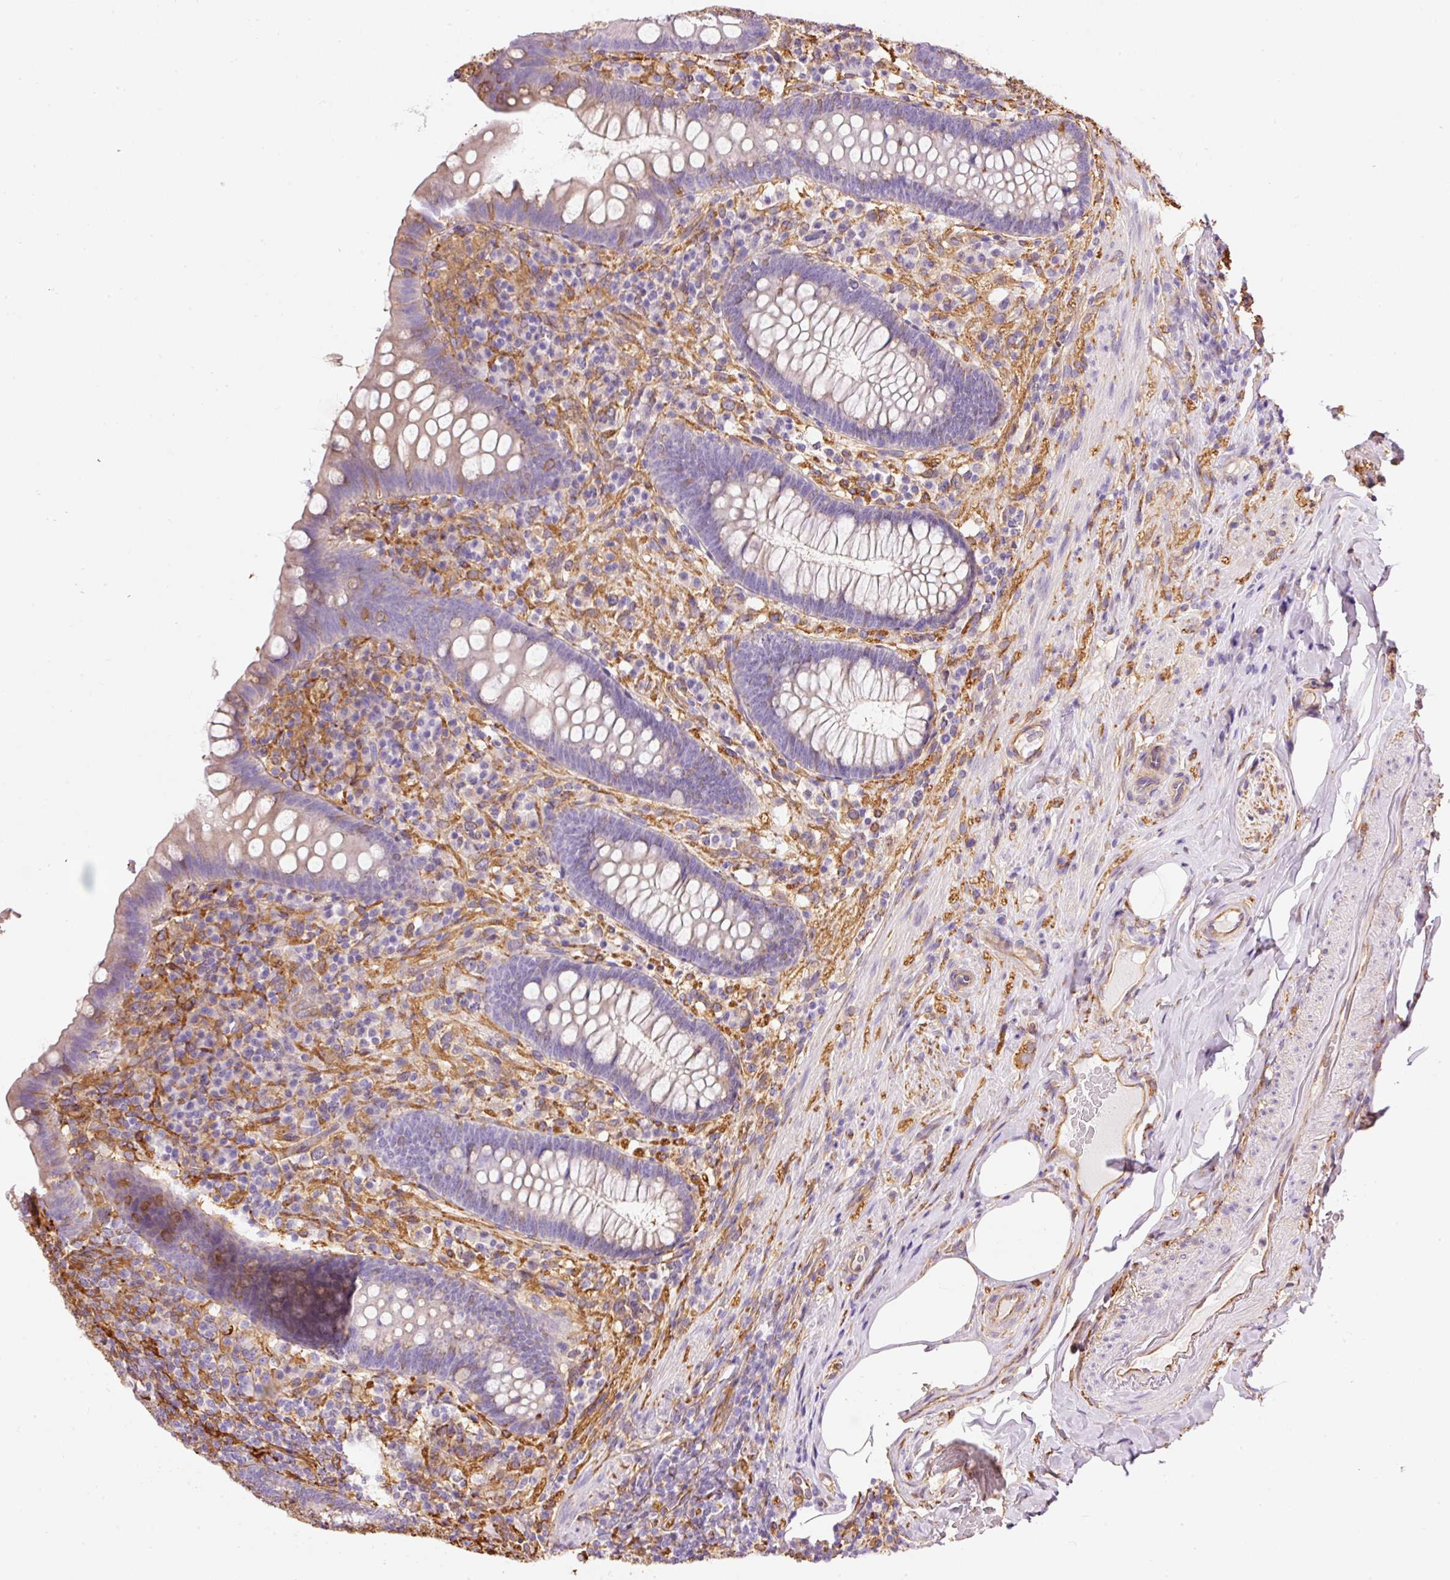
{"staining": {"intensity": "negative", "quantity": "none", "location": "none"}, "tissue": "appendix", "cell_type": "Glandular cells", "image_type": "normal", "snomed": [{"axis": "morphology", "description": "Normal tissue, NOS"}, {"axis": "topography", "description": "Appendix"}], "caption": "The histopathology image reveals no significant staining in glandular cells of appendix. (Immunohistochemistry, brightfield microscopy, high magnification).", "gene": "ENSG00000249624", "patient": {"sex": "male", "age": 71}}